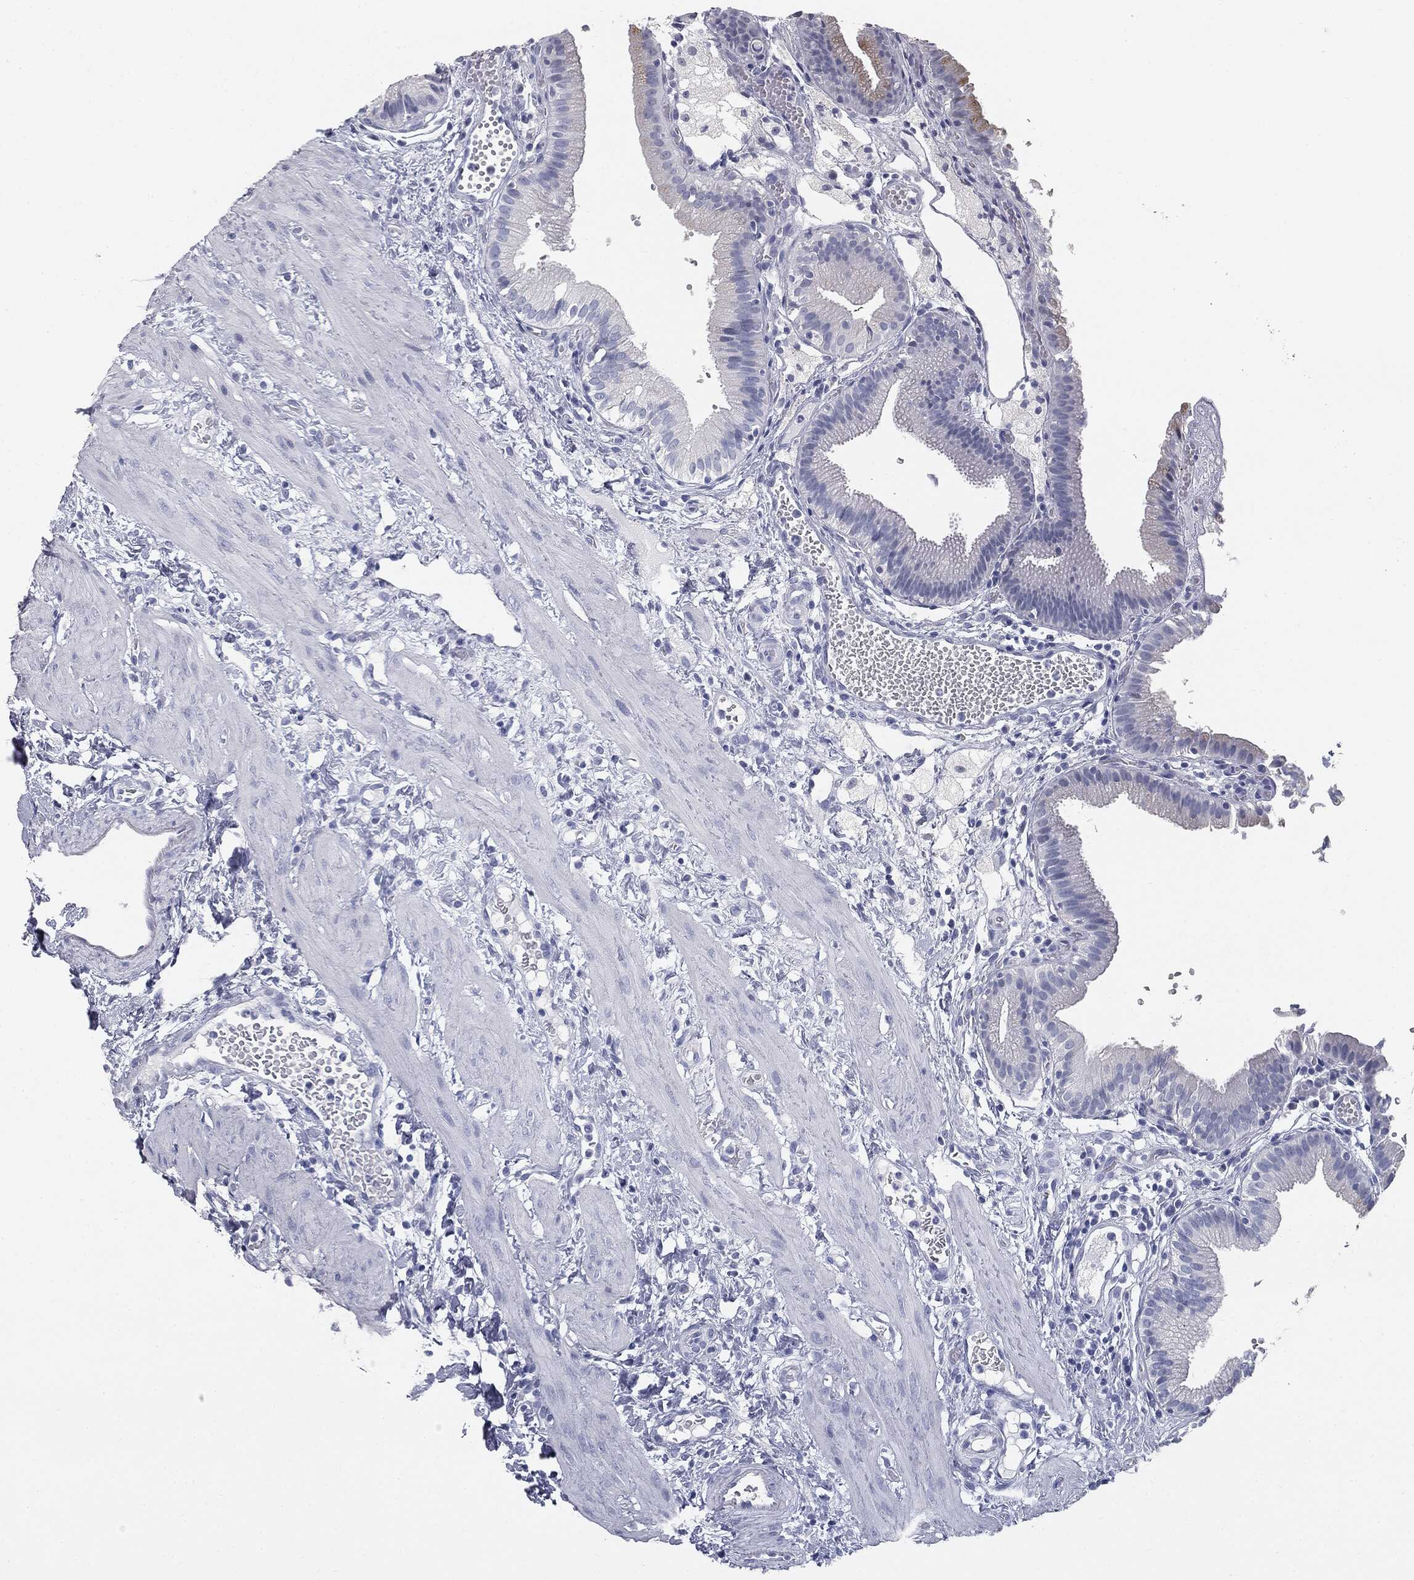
{"staining": {"intensity": "negative", "quantity": "none", "location": "none"}, "tissue": "gallbladder", "cell_type": "Glandular cells", "image_type": "normal", "snomed": [{"axis": "morphology", "description": "Normal tissue, NOS"}, {"axis": "topography", "description": "Gallbladder"}], "caption": "An image of gallbladder stained for a protein displays no brown staining in glandular cells.", "gene": "MUC5AC", "patient": {"sex": "female", "age": 24}}